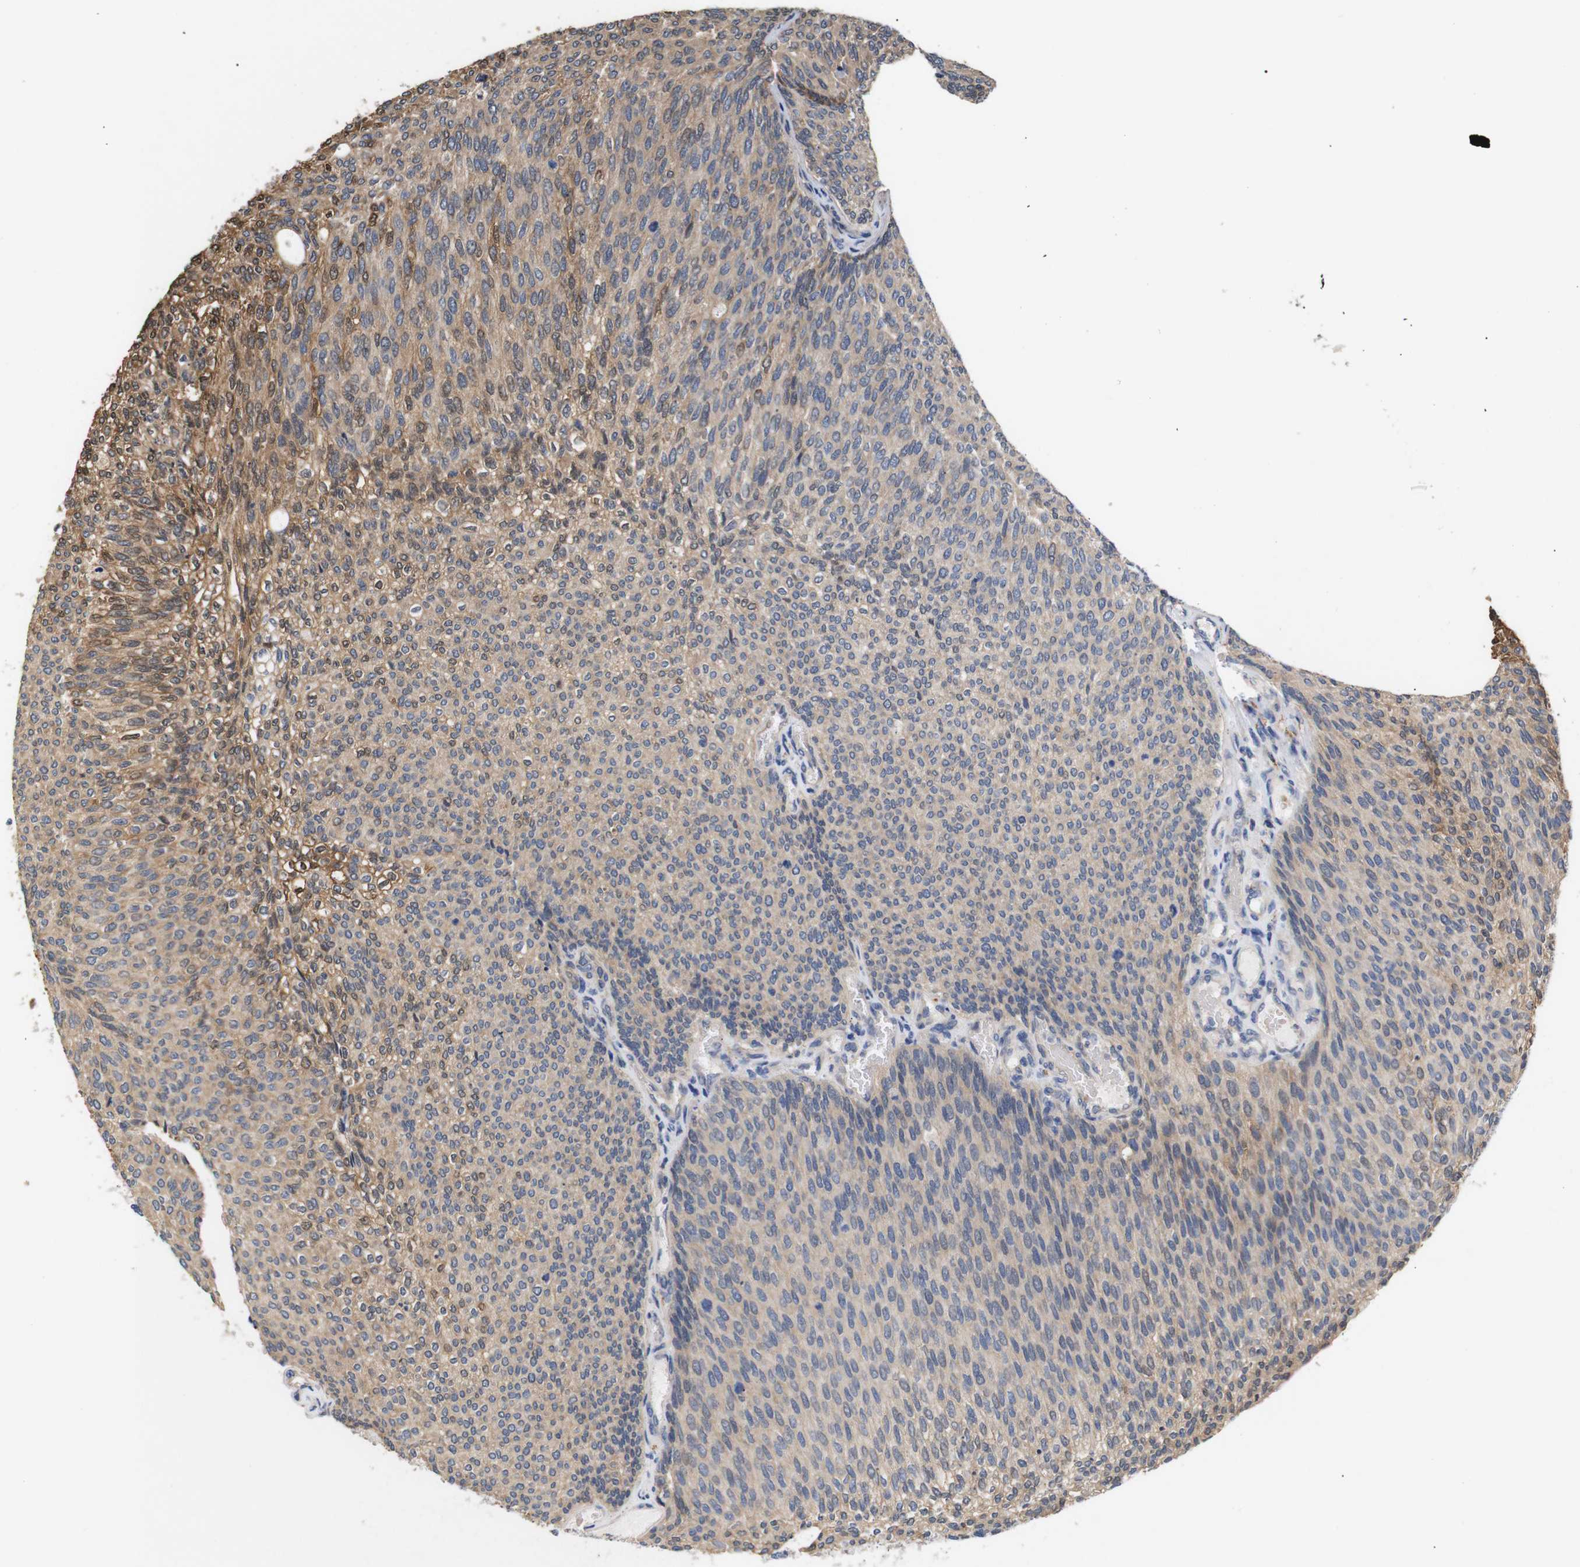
{"staining": {"intensity": "weak", "quantity": "25%-75%", "location": "cytoplasmic/membranous"}, "tissue": "urothelial cancer", "cell_type": "Tumor cells", "image_type": "cancer", "snomed": [{"axis": "morphology", "description": "Urothelial carcinoma, Low grade"}, {"axis": "topography", "description": "Urinary bladder"}], "caption": "Human urothelial cancer stained for a protein (brown) reveals weak cytoplasmic/membranous positive expression in approximately 25%-75% of tumor cells.", "gene": "DDR1", "patient": {"sex": "female", "age": 79}}